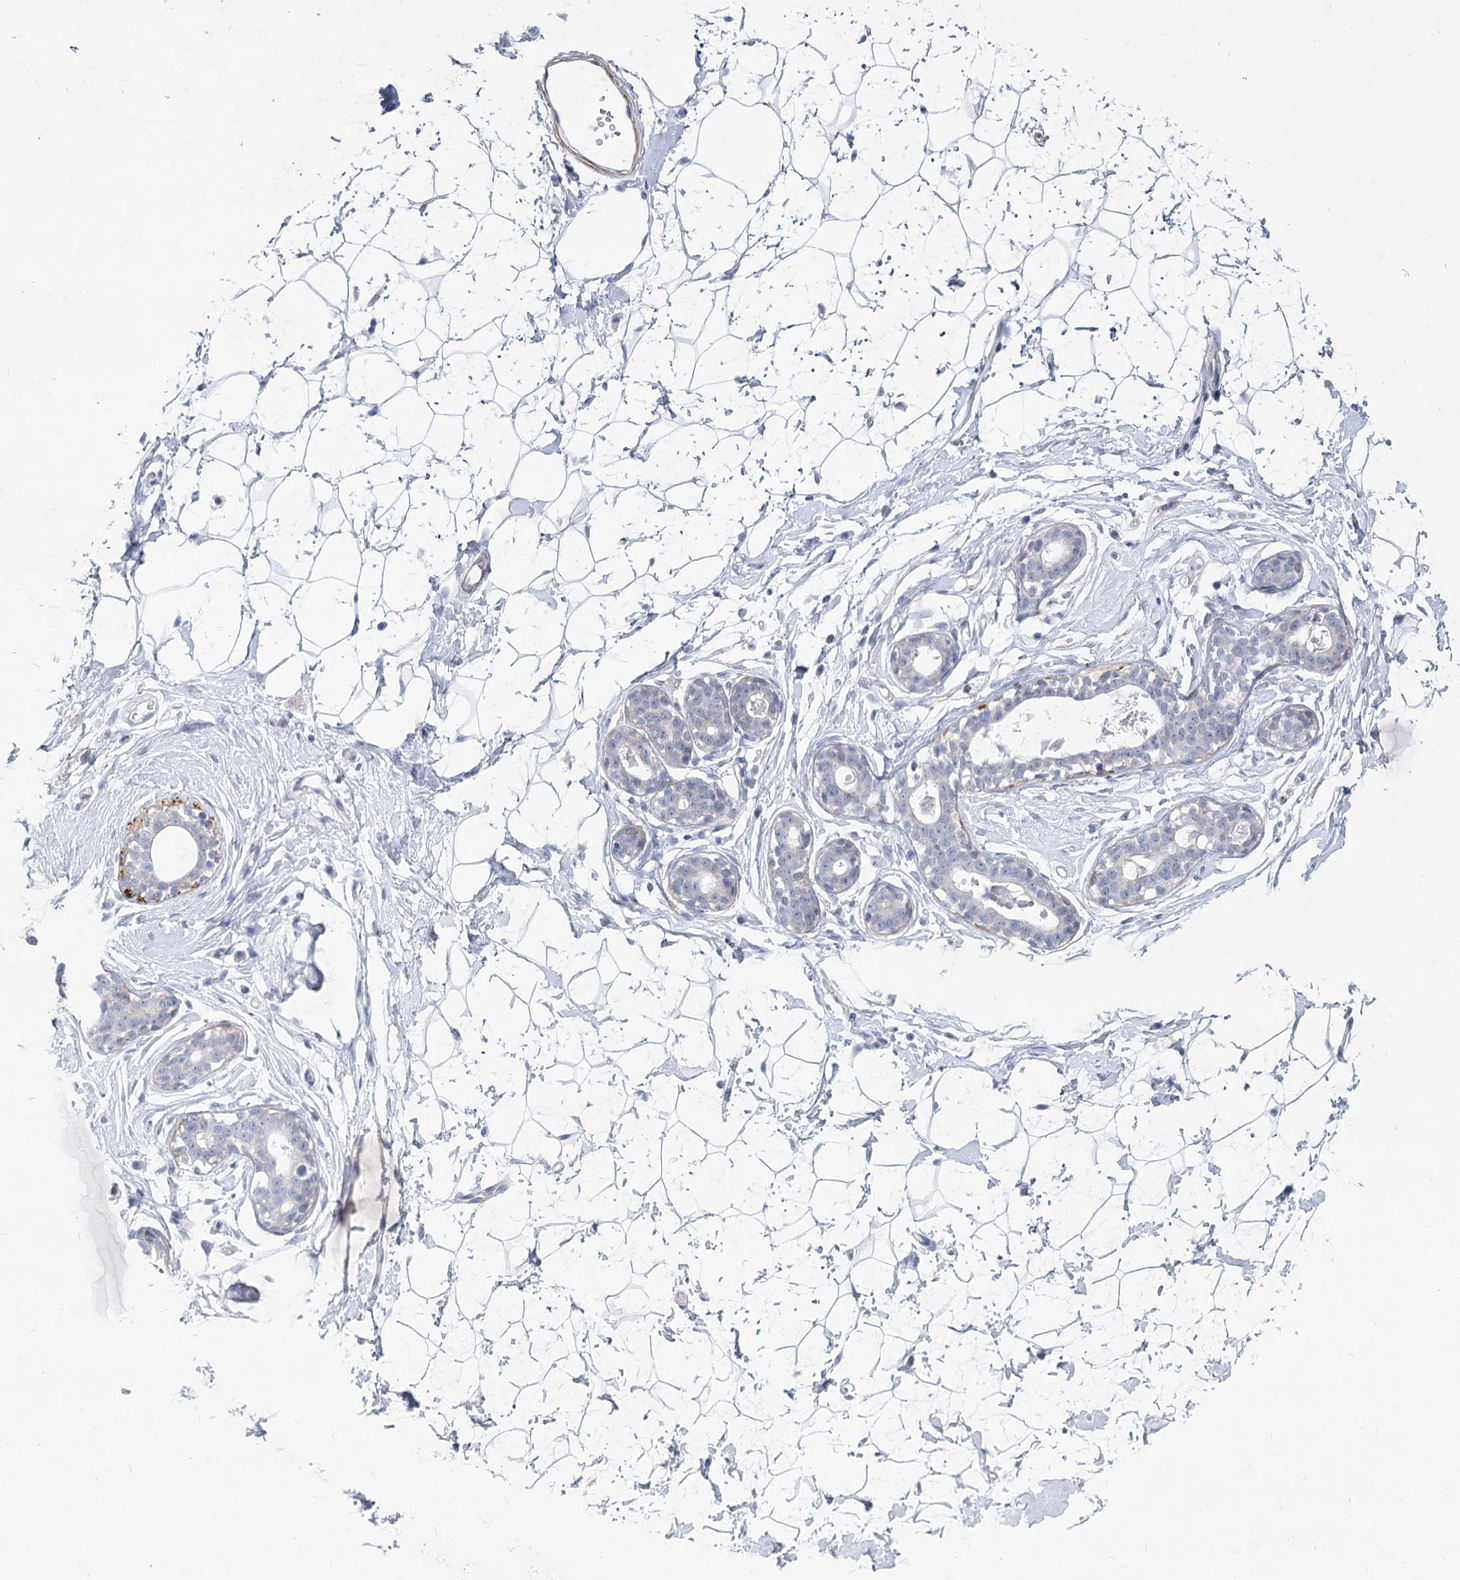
{"staining": {"intensity": "negative", "quantity": "none", "location": "none"}, "tissue": "breast", "cell_type": "Adipocytes", "image_type": "normal", "snomed": [{"axis": "morphology", "description": "Normal tissue, NOS"}, {"axis": "morphology", "description": "Adenoma, NOS"}, {"axis": "topography", "description": "Breast"}], "caption": "Protein analysis of unremarkable breast shows no significant positivity in adipocytes. The staining was performed using DAB (3,3'-diaminobenzidine) to visualize the protein expression in brown, while the nuclei were stained in blue with hematoxylin (Magnification: 20x).", "gene": "ARSI", "patient": {"sex": "female", "age": 23}}